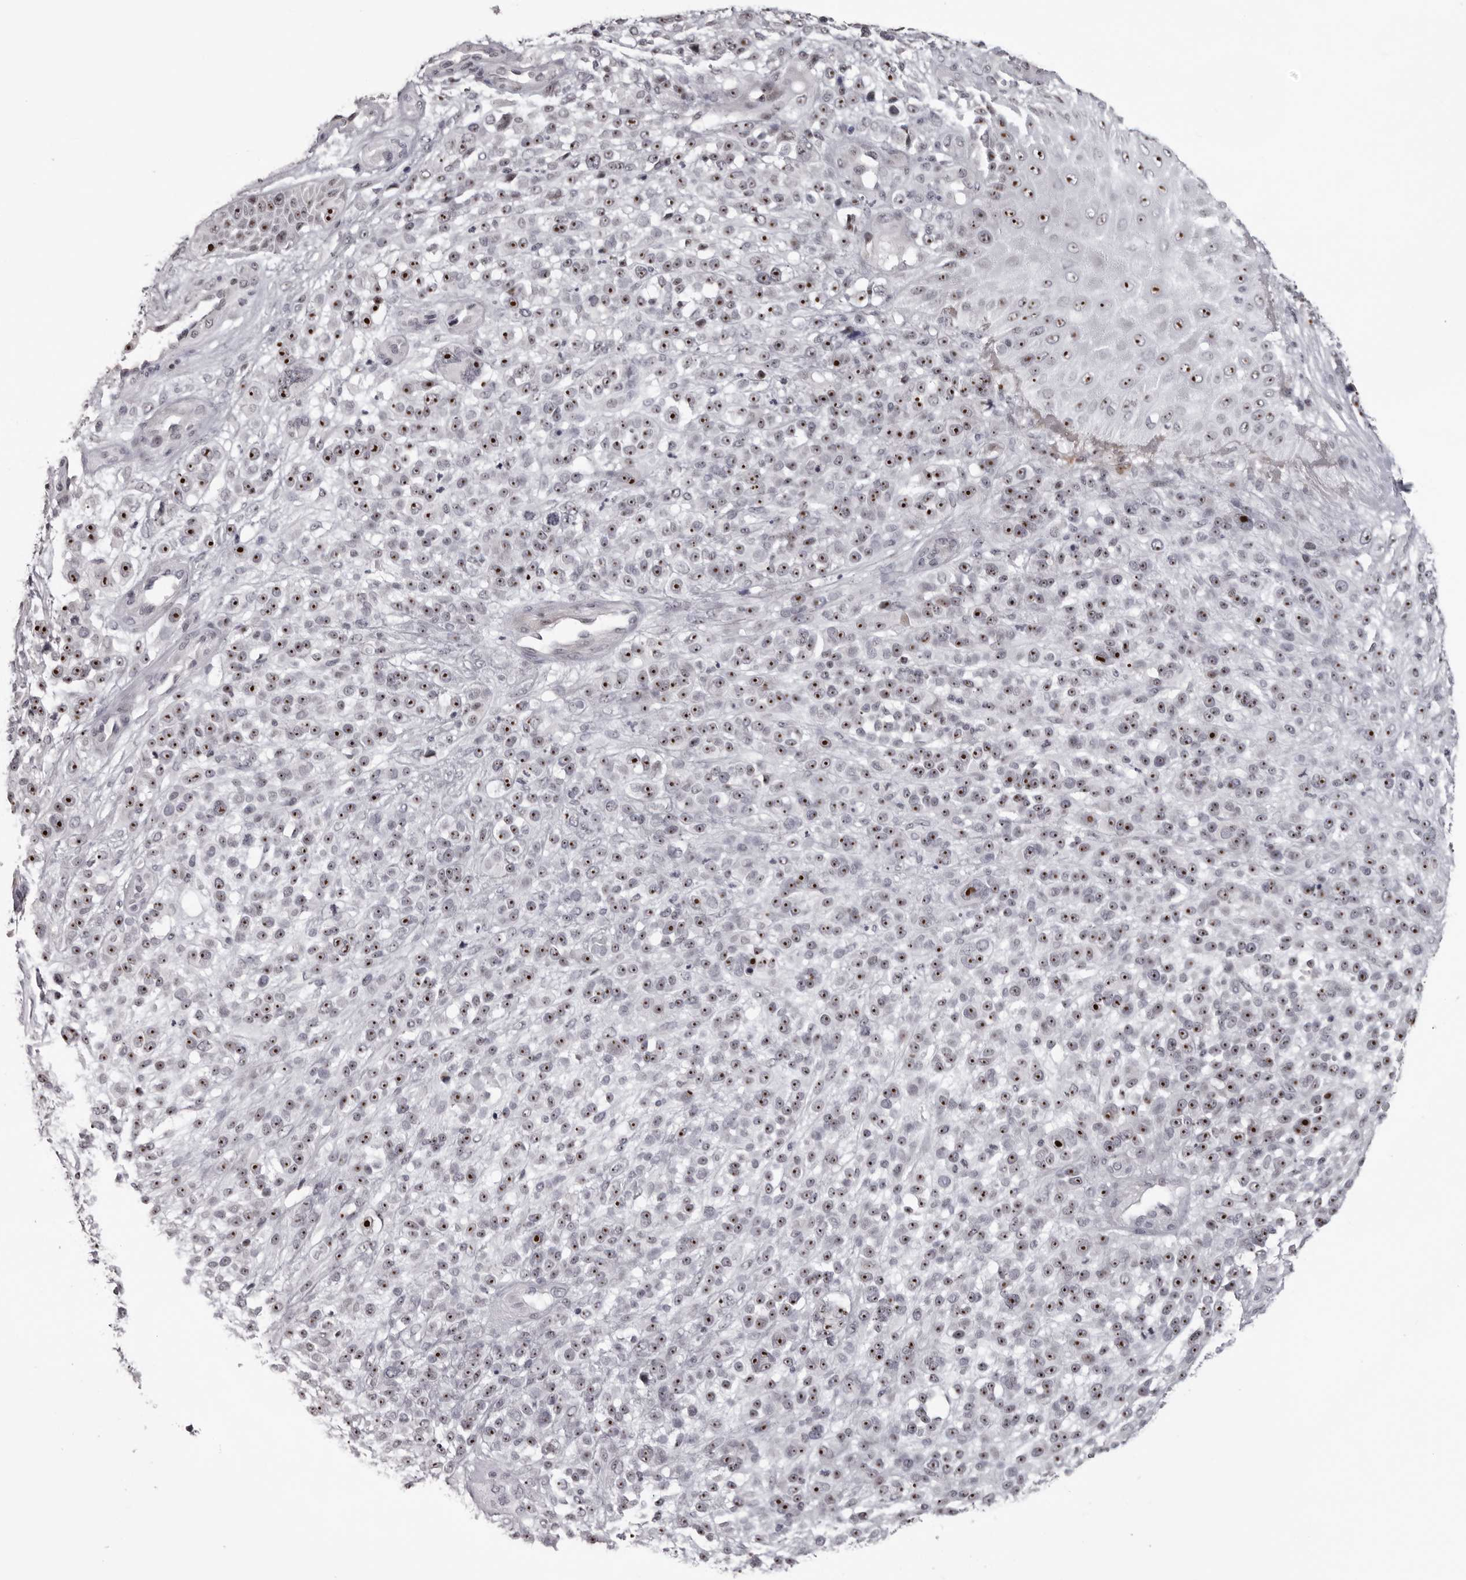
{"staining": {"intensity": "strong", "quantity": ">75%", "location": "nuclear"}, "tissue": "melanoma", "cell_type": "Tumor cells", "image_type": "cancer", "snomed": [{"axis": "morphology", "description": "Malignant melanoma, NOS"}, {"axis": "topography", "description": "Skin"}], "caption": "The immunohistochemical stain labels strong nuclear staining in tumor cells of malignant melanoma tissue.", "gene": "HELZ", "patient": {"sex": "female", "age": 55}}